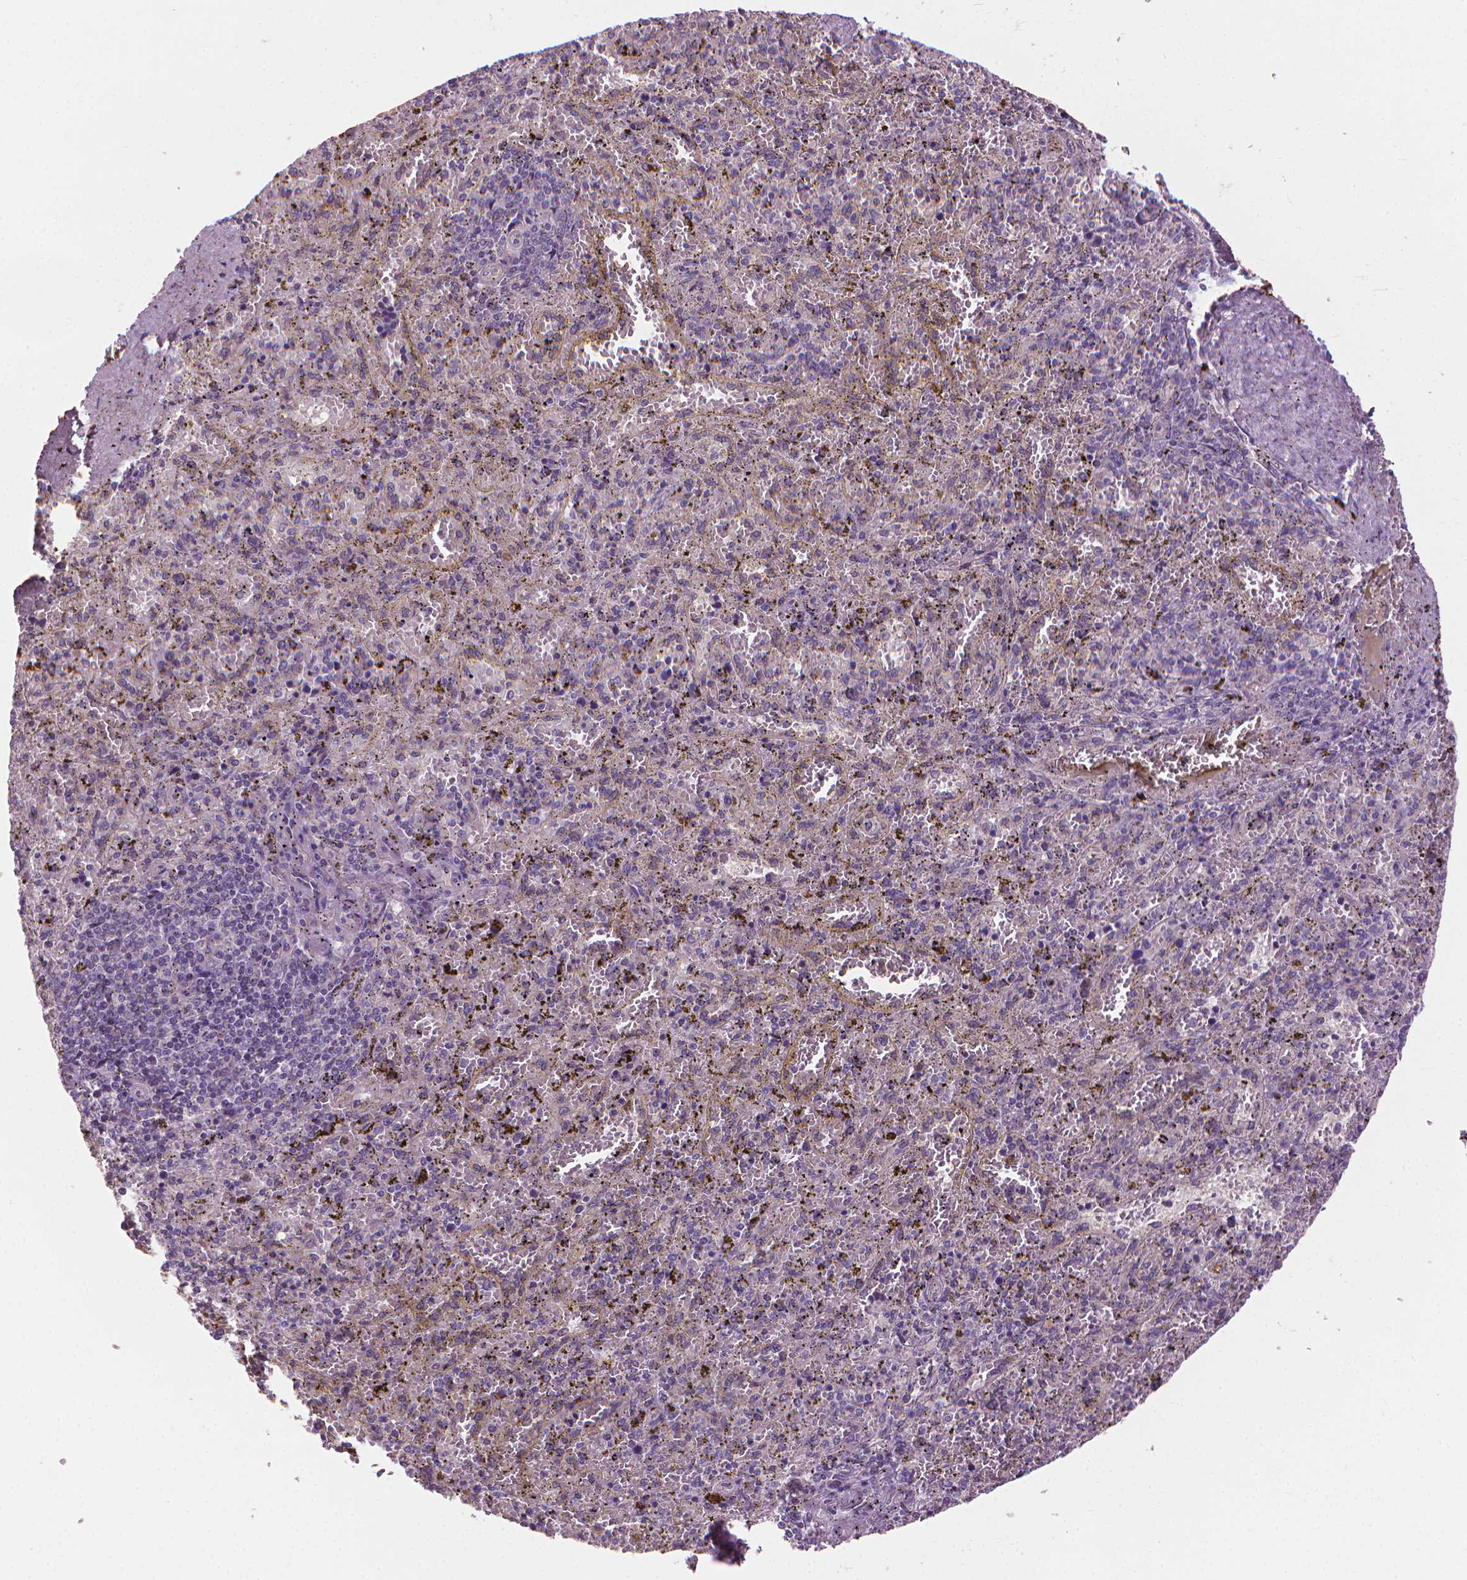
{"staining": {"intensity": "negative", "quantity": "none", "location": "none"}, "tissue": "spleen", "cell_type": "Cells in red pulp", "image_type": "normal", "snomed": [{"axis": "morphology", "description": "Normal tissue, NOS"}, {"axis": "topography", "description": "Spleen"}], "caption": "The histopathology image exhibits no staining of cells in red pulp in unremarkable spleen.", "gene": "RIIAD1", "patient": {"sex": "female", "age": 50}}